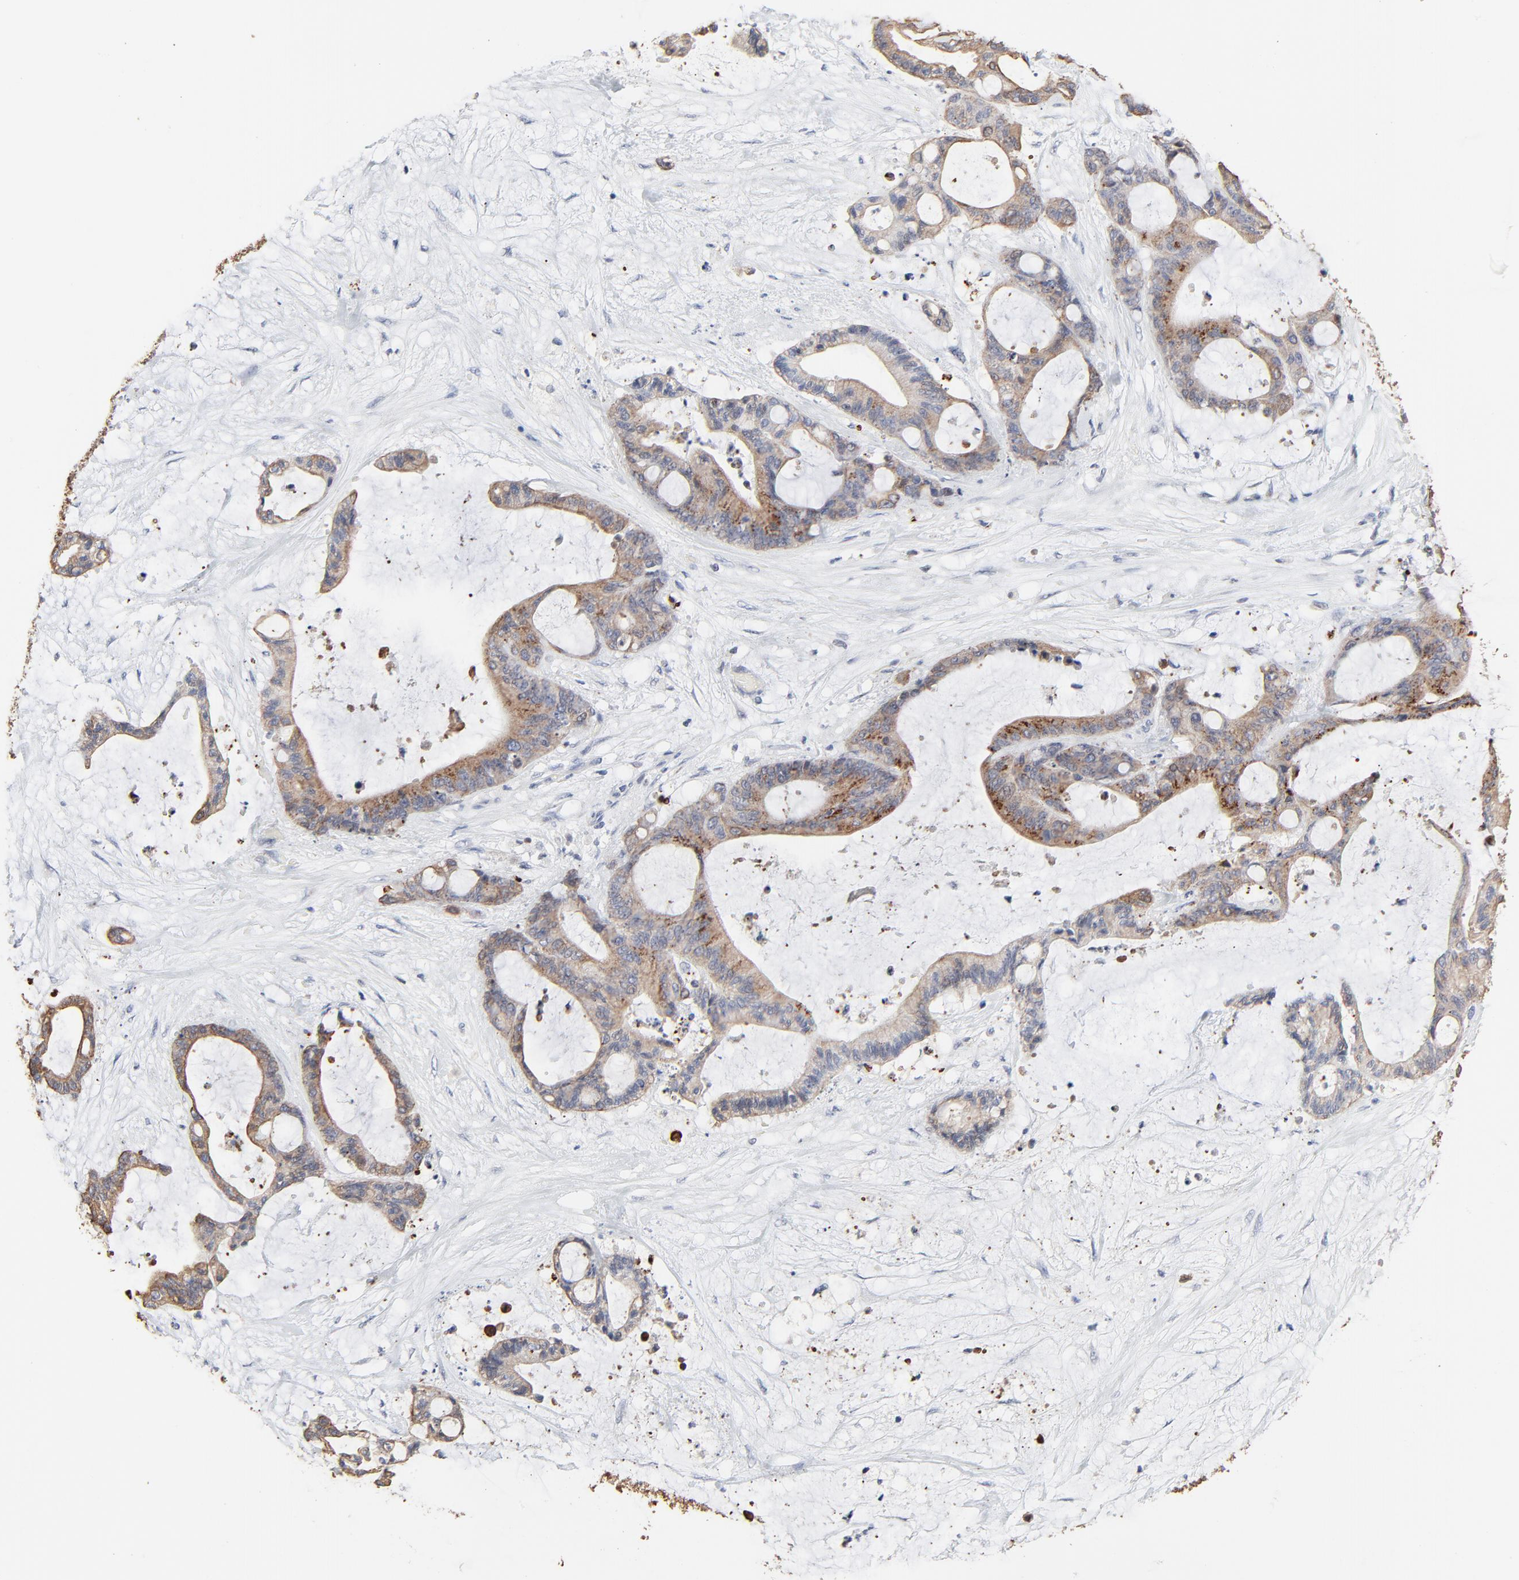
{"staining": {"intensity": "moderate", "quantity": ">75%", "location": "cytoplasmic/membranous"}, "tissue": "liver cancer", "cell_type": "Tumor cells", "image_type": "cancer", "snomed": [{"axis": "morphology", "description": "Cholangiocarcinoma"}, {"axis": "topography", "description": "Liver"}], "caption": "Human liver cholangiocarcinoma stained with a brown dye demonstrates moderate cytoplasmic/membranous positive staining in approximately >75% of tumor cells.", "gene": "LNX1", "patient": {"sex": "female", "age": 73}}